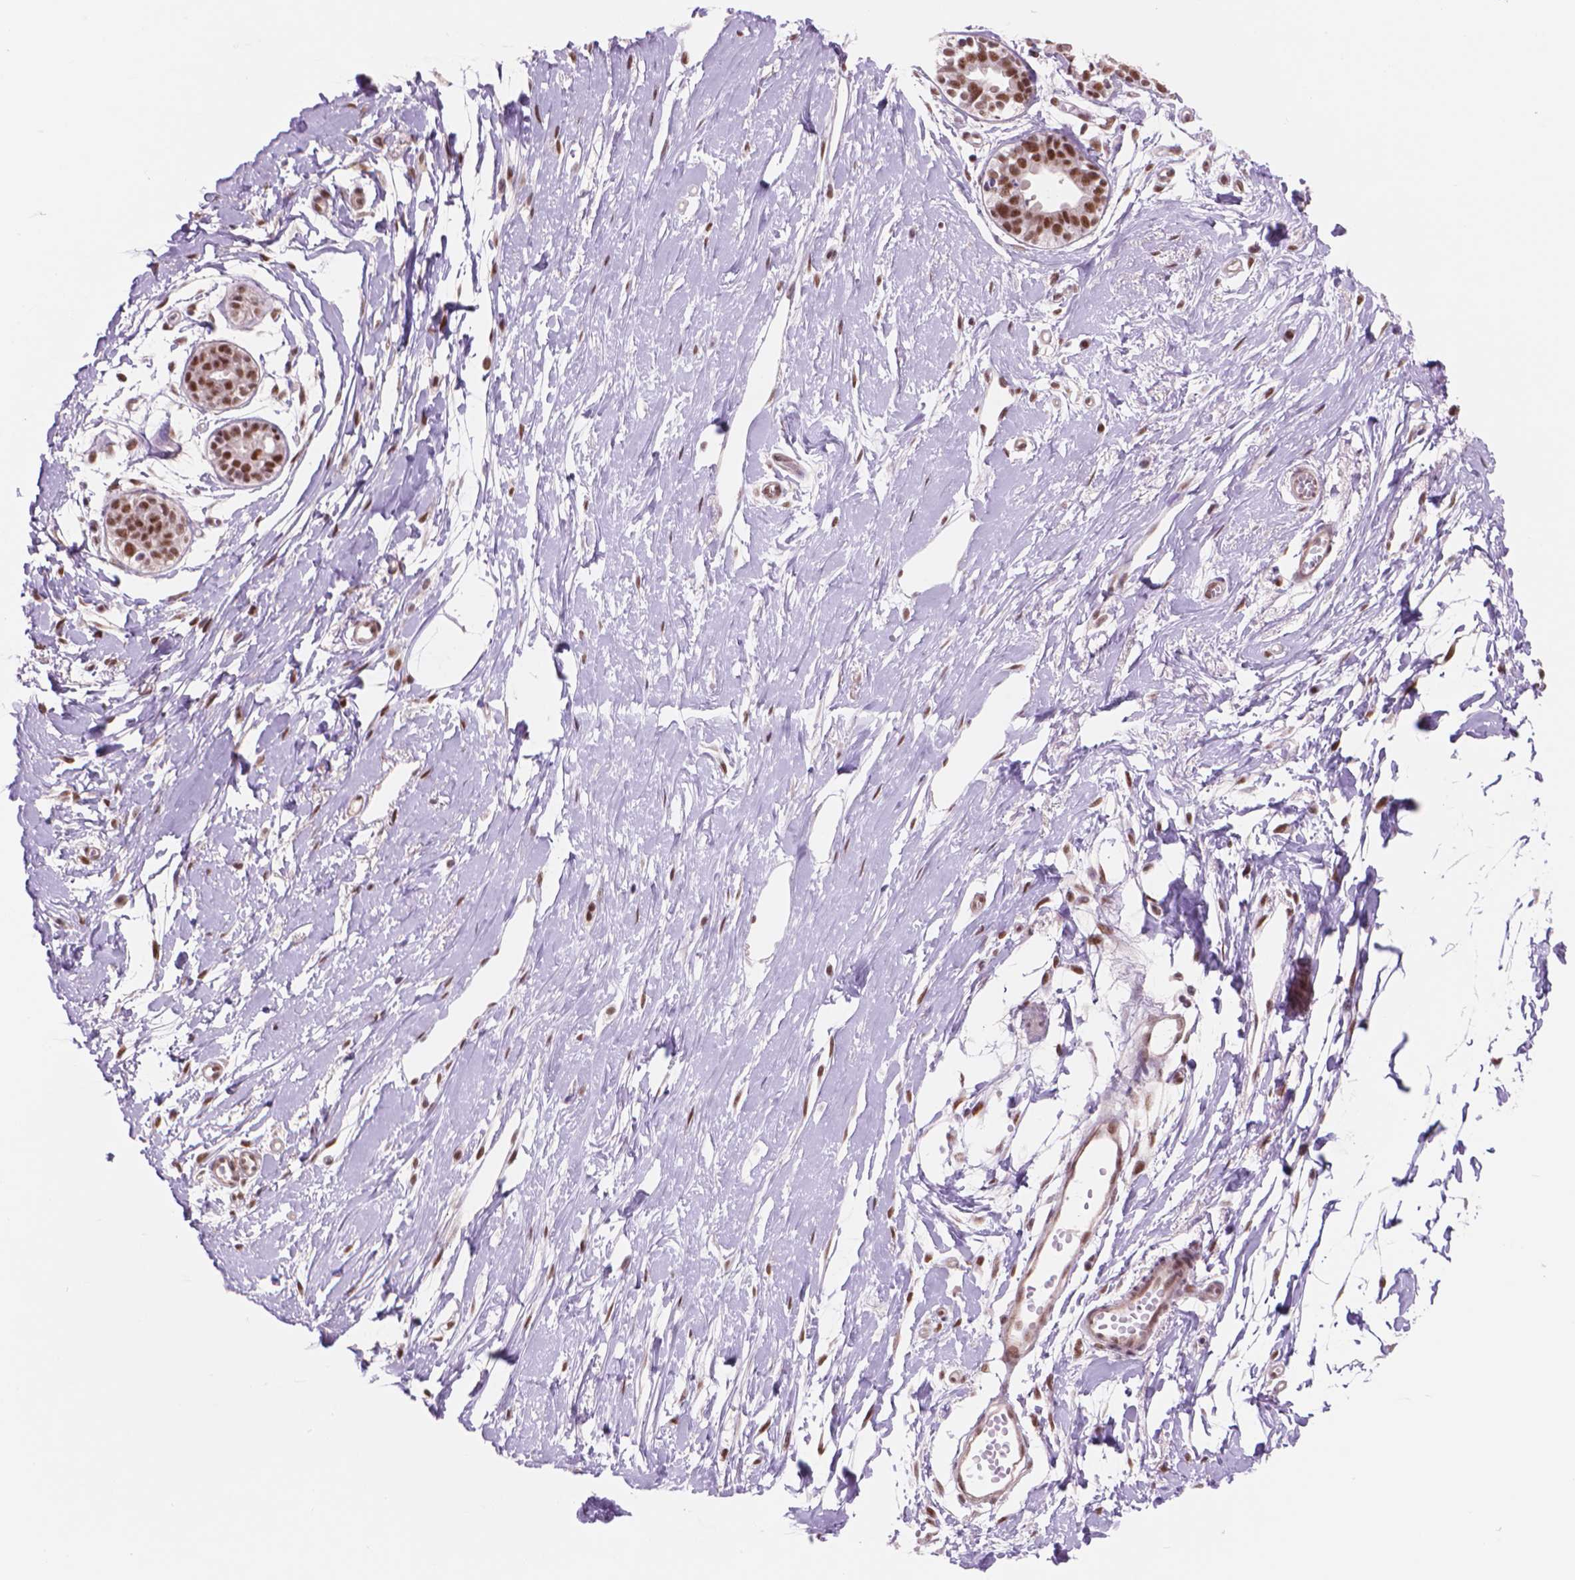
{"staining": {"intensity": "moderate", "quantity": "<25%", "location": "nuclear"}, "tissue": "breast", "cell_type": "Adipocytes", "image_type": "normal", "snomed": [{"axis": "morphology", "description": "Normal tissue, NOS"}, {"axis": "topography", "description": "Breast"}], "caption": "An IHC photomicrograph of normal tissue is shown. Protein staining in brown shows moderate nuclear positivity in breast within adipocytes.", "gene": "POLR3D", "patient": {"sex": "female", "age": 49}}